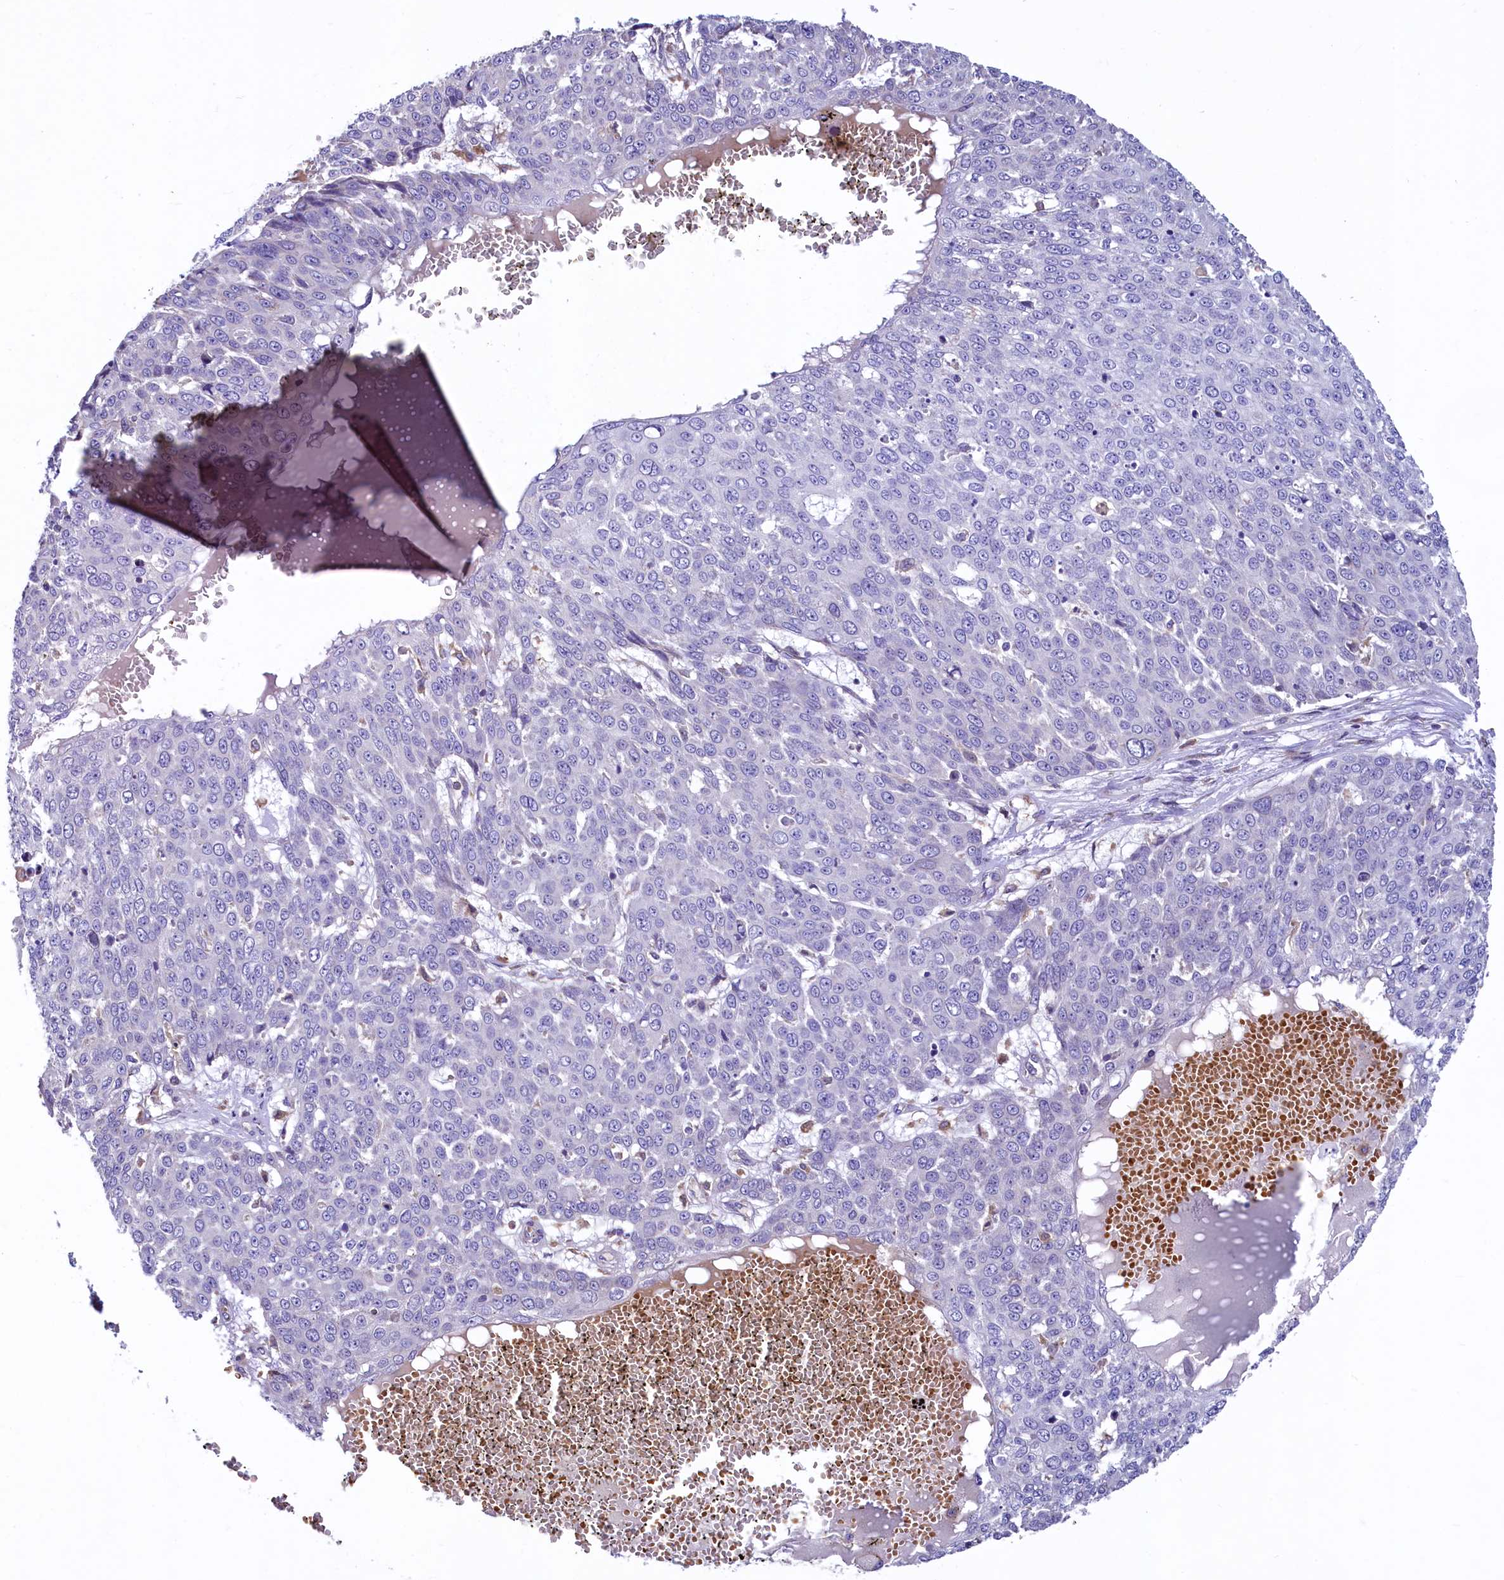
{"staining": {"intensity": "negative", "quantity": "none", "location": "none"}, "tissue": "skin cancer", "cell_type": "Tumor cells", "image_type": "cancer", "snomed": [{"axis": "morphology", "description": "Squamous cell carcinoma, NOS"}, {"axis": "topography", "description": "Skin"}], "caption": "Immunohistochemical staining of skin cancer displays no significant expression in tumor cells.", "gene": "HPS6", "patient": {"sex": "male", "age": 71}}